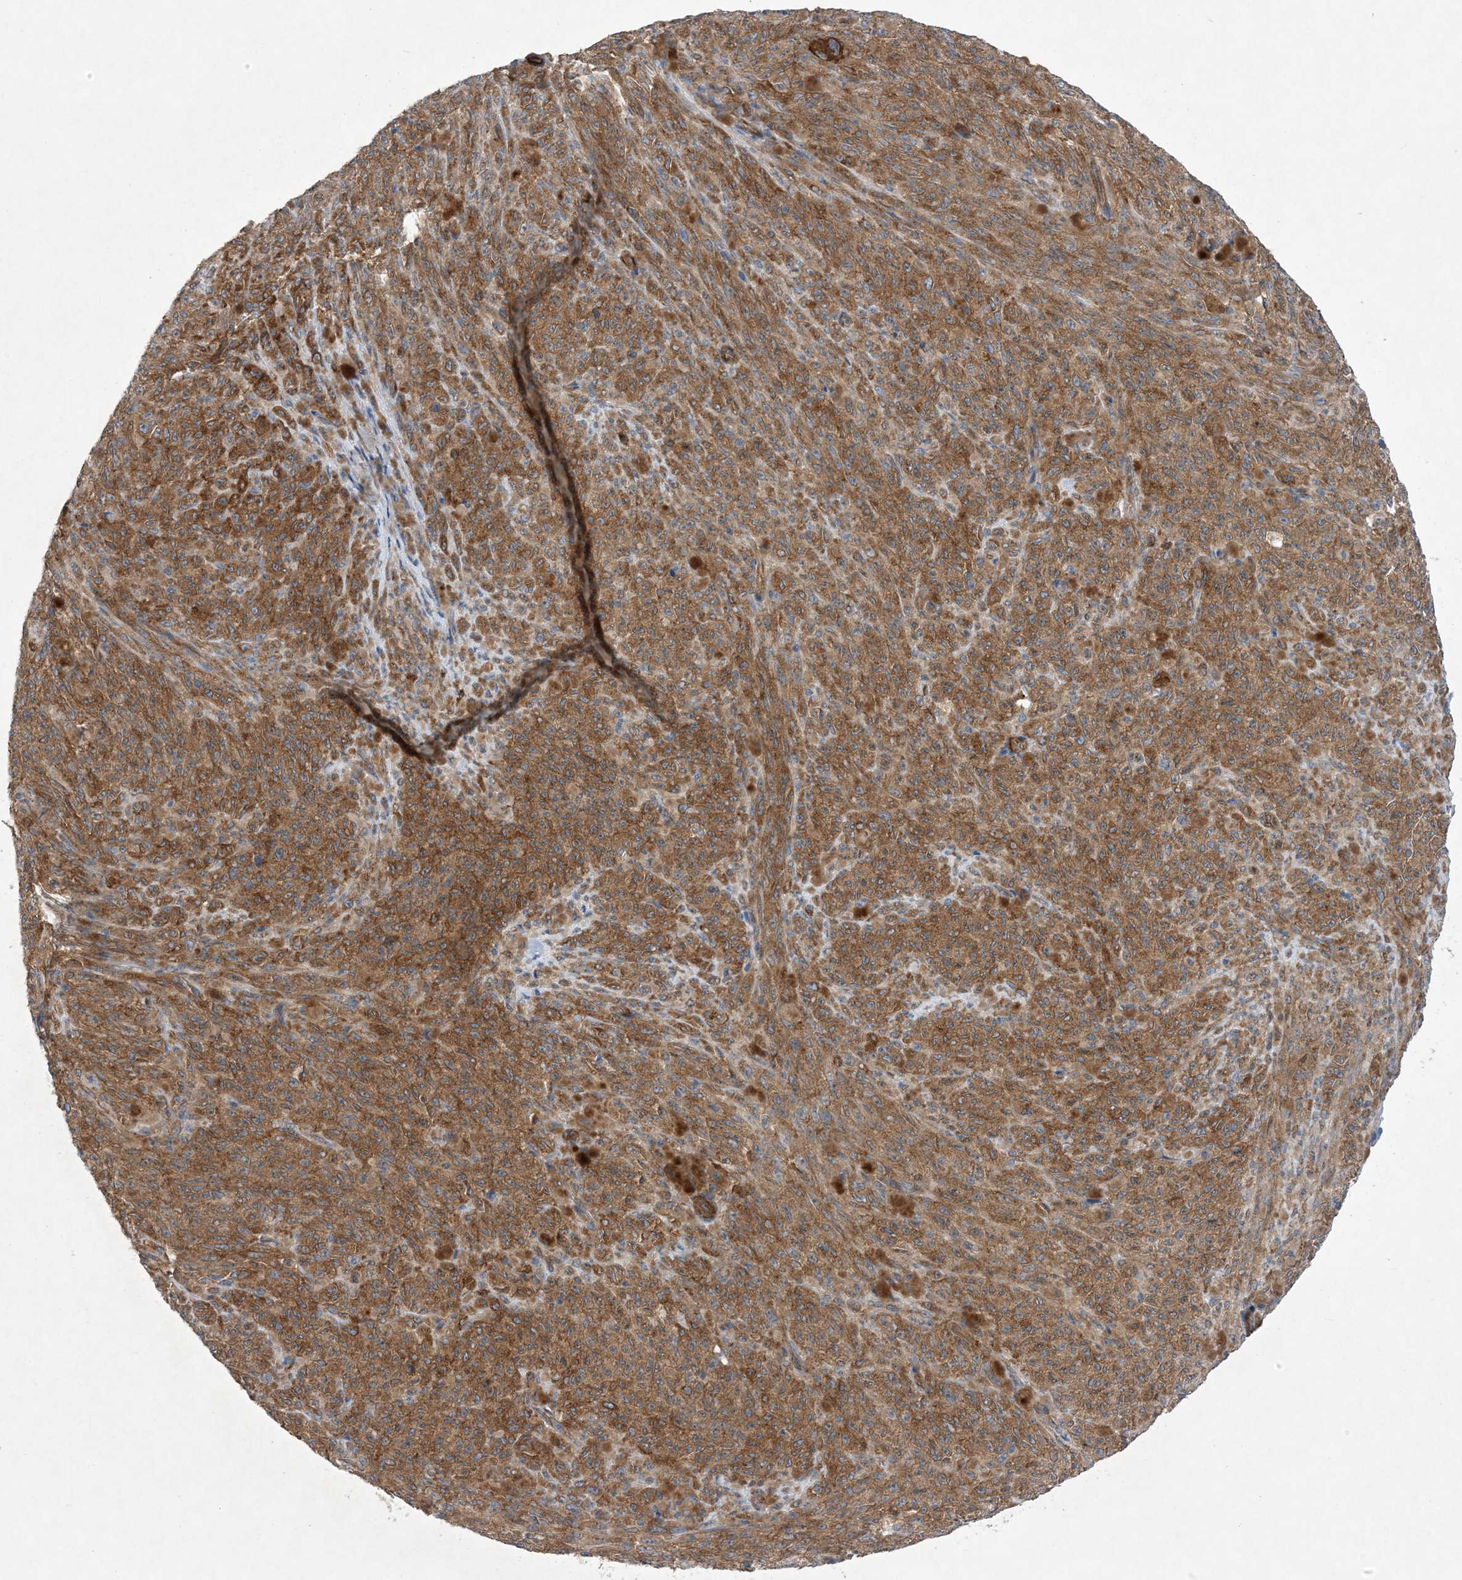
{"staining": {"intensity": "moderate", "quantity": ">75%", "location": "cytoplasmic/membranous"}, "tissue": "melanoma", "cell_type": "Tumor cells", "image_type": "cancer", "snomed": [{"axis": "morphology", "description": "Malignant melanoma, NOS"}, {"axis": "topography", "description": "Skin"}], "caption": "Human melanoma stained for a protein (brown) reveals moderate cytoplasmic/membranous positive positivity in approximately >75% of tumor cells.", "gene": "EHBP1", "patient": {"sex": "female", "age": 82}}